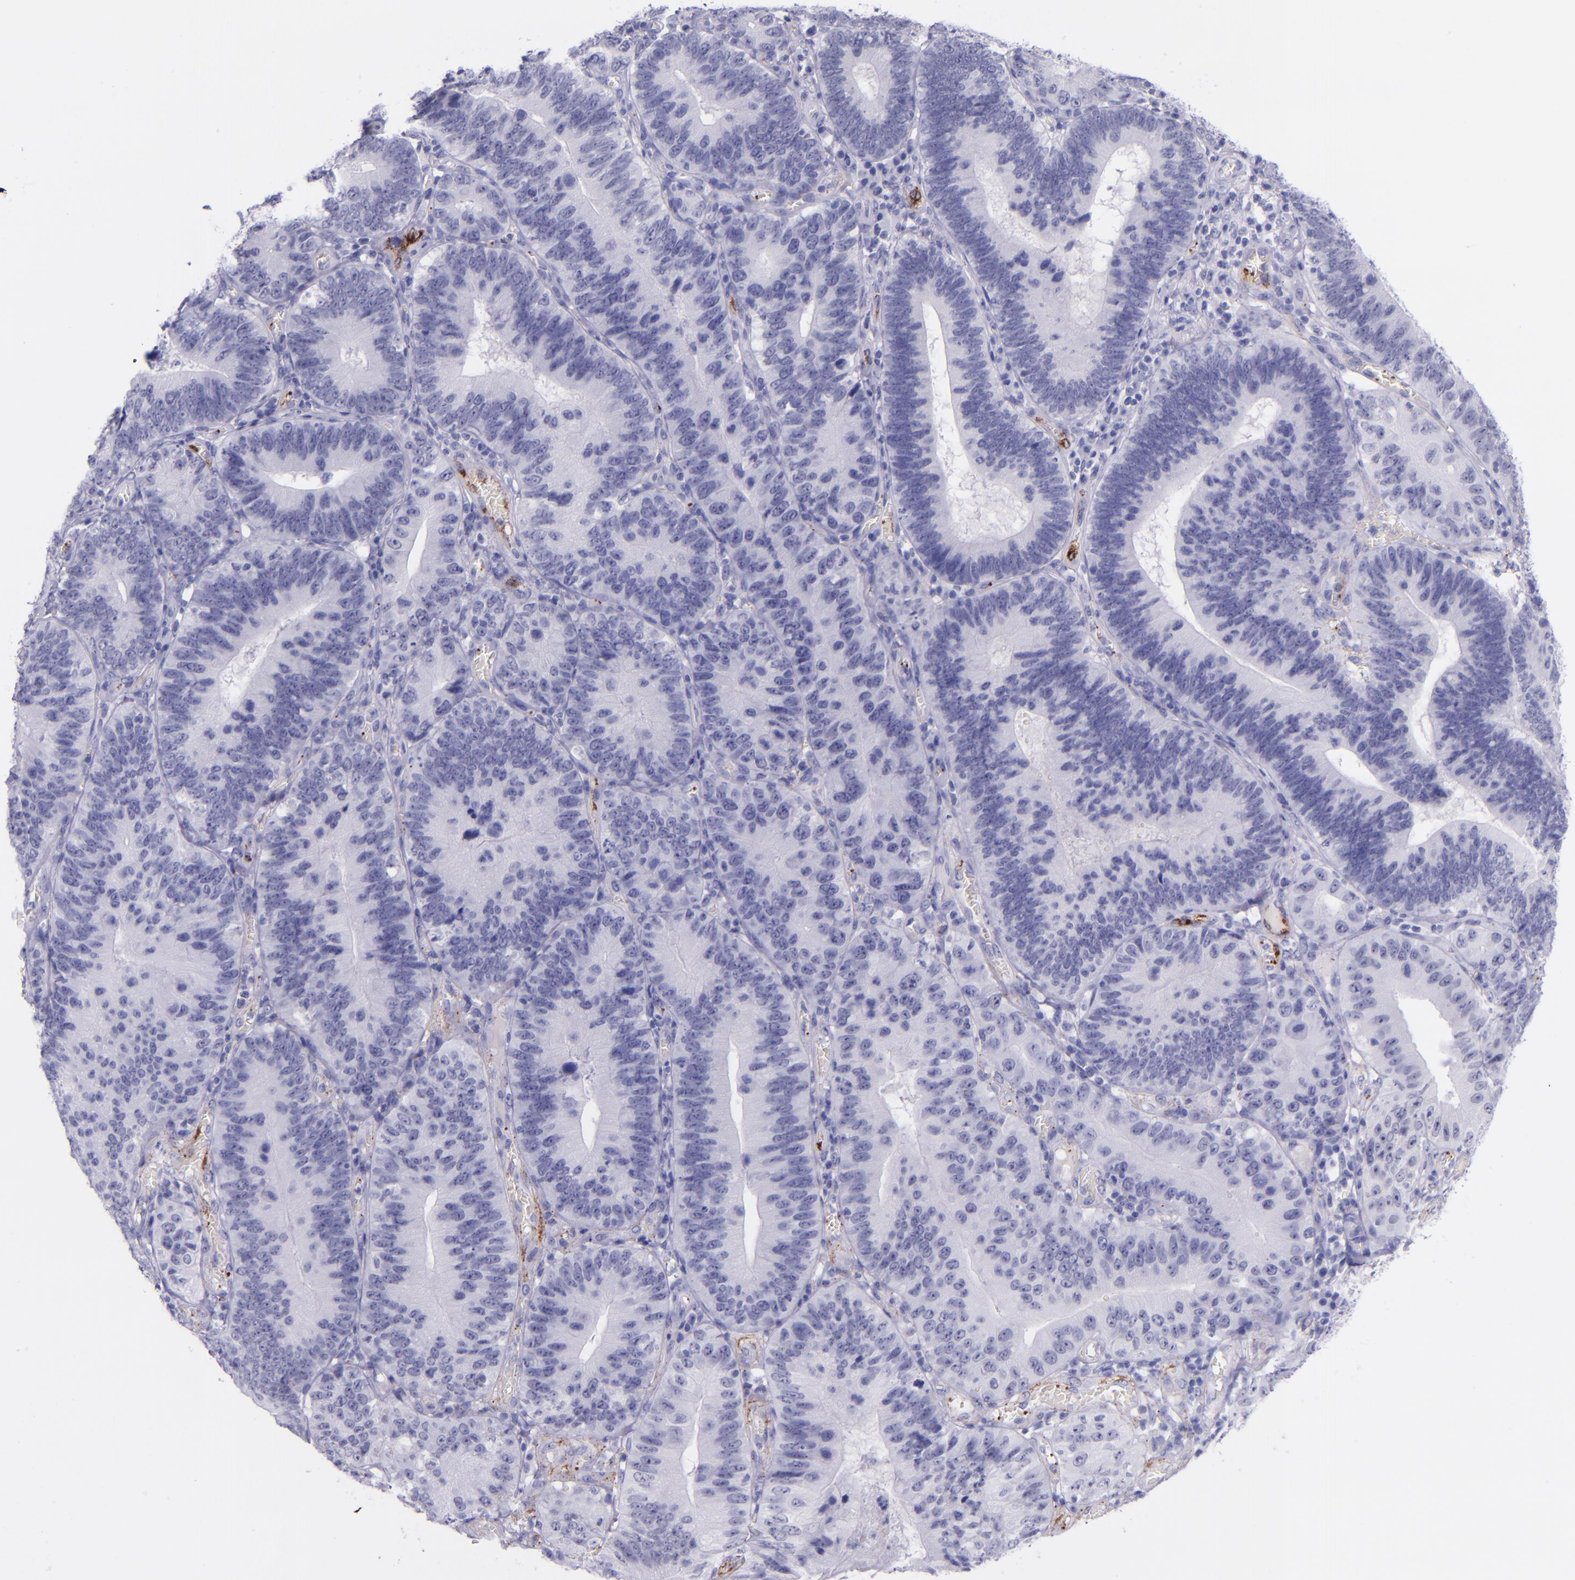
{"staining": {"intensity": "negative", "quantity": "none", "location": "none"}, "tissue": "stomach cancer", "cell_type": "Tumor cells", "image_type": "cancer", "snomed": [{"axis": "morphology", "description": "Adenocarcinoma, NOS"}, {"axis": "topography", "description": "Stomach"}, {"axis": "topography", "description": "Gastric cardia"}], "caption": "The image demonstrates no staining of tumor cells in stomach cancer (adenocarcinoma).", "gene": "SELE", "patient": {"sex": "male", "age": 59}}